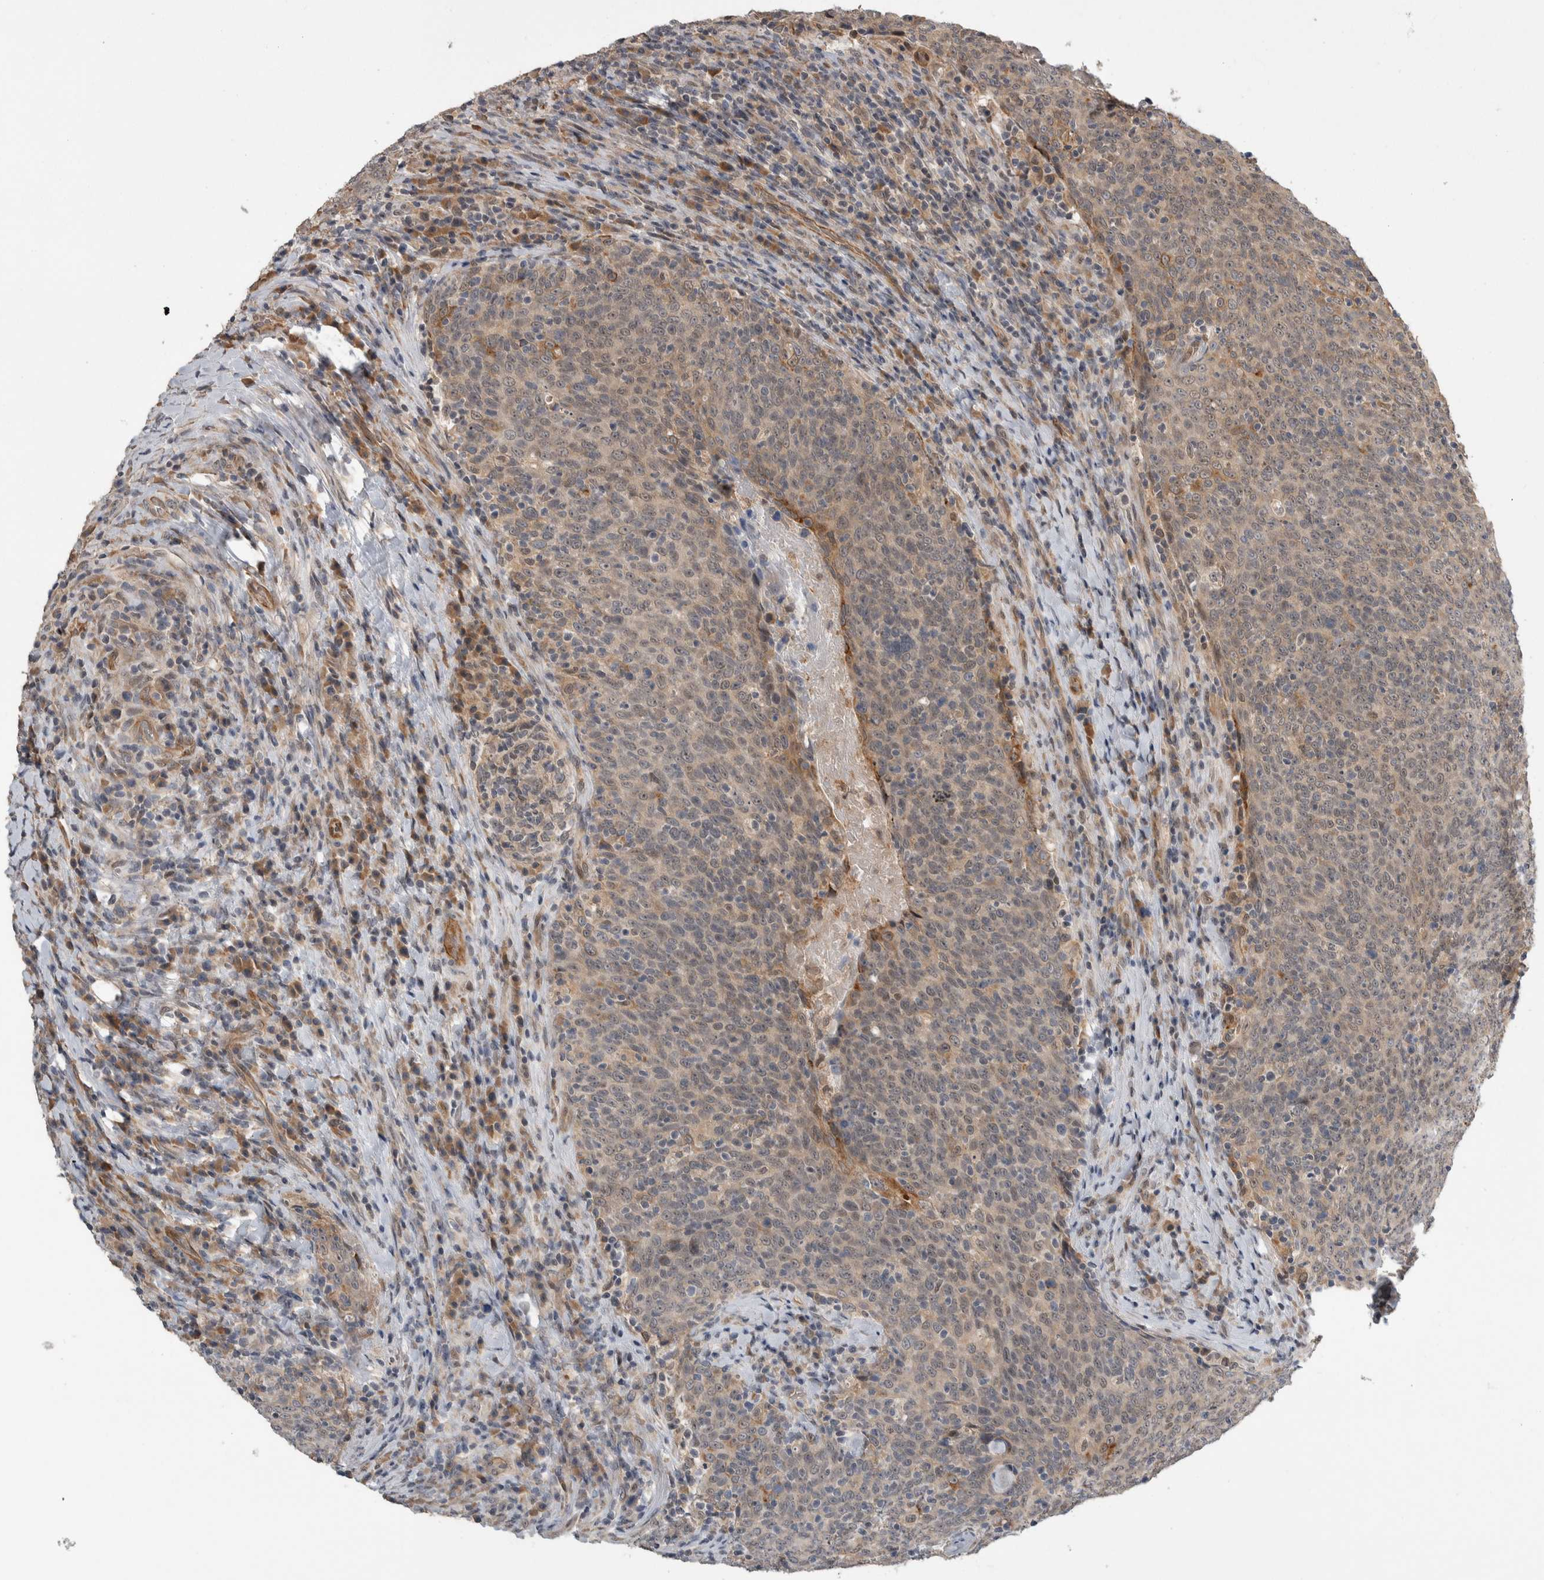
{"staining": {"intensity": "weak", "quantity": "<25%", "location": "cytoplasmic/membranous"}, "tissue": "head and neck cancer", "cell_type": "Tumor cells", "image_type": "cancer", "snomed": [{"axis": "morphology", "description": "Squamous cell carcinoma, NOS"}, {"axis": "morphology", "description": "Squamous cell carcinoma, metastatic, NOS"}, {"axis": "topography", "description": "Lymph node"}, {"axis": "topography", "description": "Head-Neck"}], "caption": "This is an immunohistochemistry micrograph of human head and neck squamous cell carcinoma. There is no expression in tumor cells.", "gene": "PRDM4", "patient": {"sex": "male", "age": 62}}